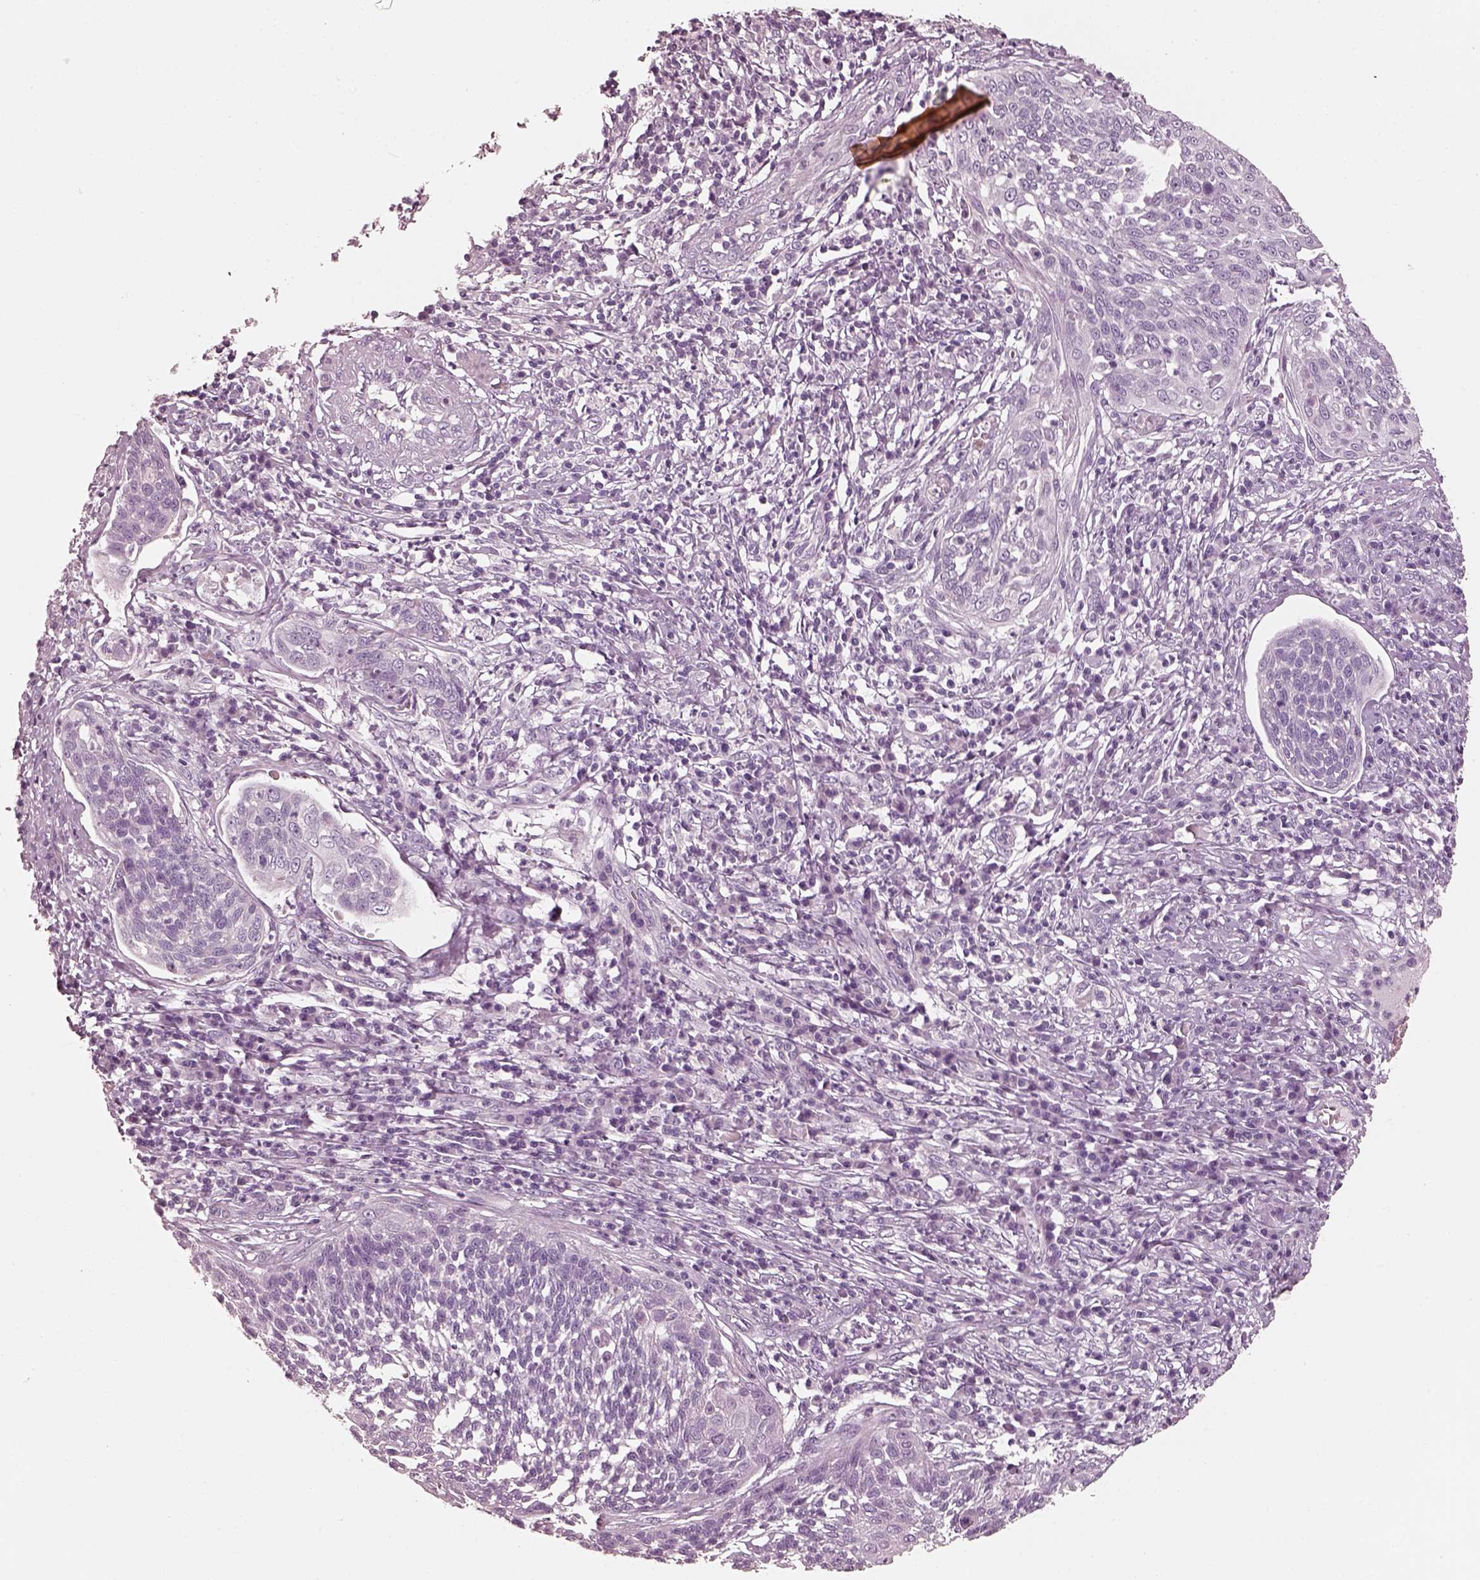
{"staining": {"intensity": "negative", "quantity": "none", "location": "none"}, "tissue": "cervical cancer", "cell_type": "Tumor cells", "image_type": "cancer", "snomed": [{"axis": "morphology", "description": "Squamous cell carcinoma, NOS"}, {"axis": "topography", "description": "Cervix"}], "caption": "DAB immunohistochemical staining of cervical cancer displays no significant staining in tumor cells. Nuclei are stained in blue.", "gene": "R3HDML", "patient": {"sex": "female", "age": 34}}